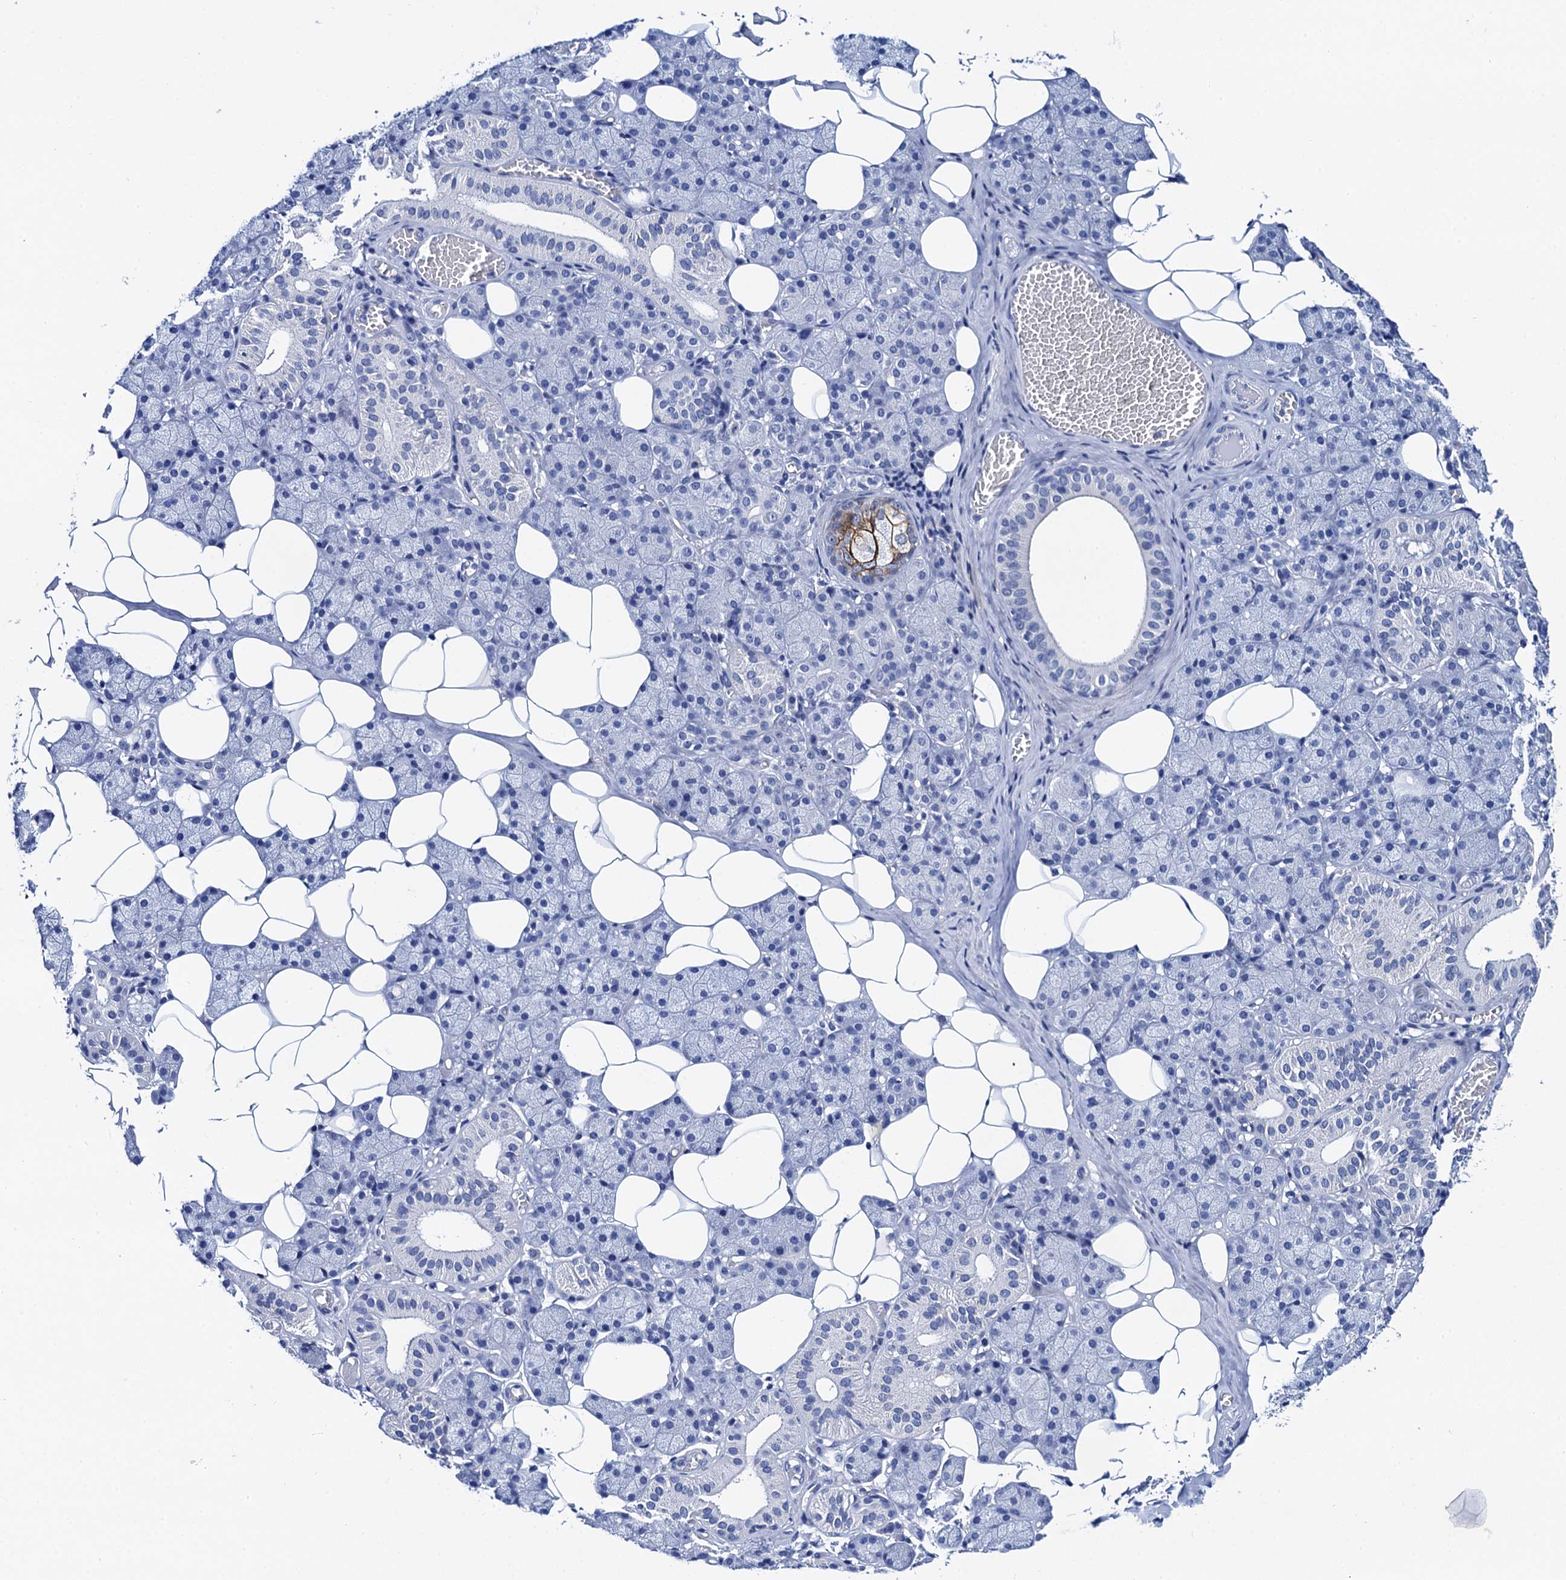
{"staining": {"intensity": "negative", "quantity": "none", "location": "none"}, "tissue": "salivary gland", "cell_type": "Glandular cells", "image_type": "normal", "snomed": [{"axis": "morphology", "description": "Normal tissue, NOS"}, {"axis": "topography", "description": "Salivary gland"}], "caption": "DAB immunohistochemical staining of benign human salivary gland demonstrates no significant staining in glandular cells. The staining is performed using DAB (3,3'-diaminobenzidine) brown chromogen with nuclei counter-stained in using hematoxylin.", "gene": "LYPD3", "patient": {"sex": "female", "age": 33}}